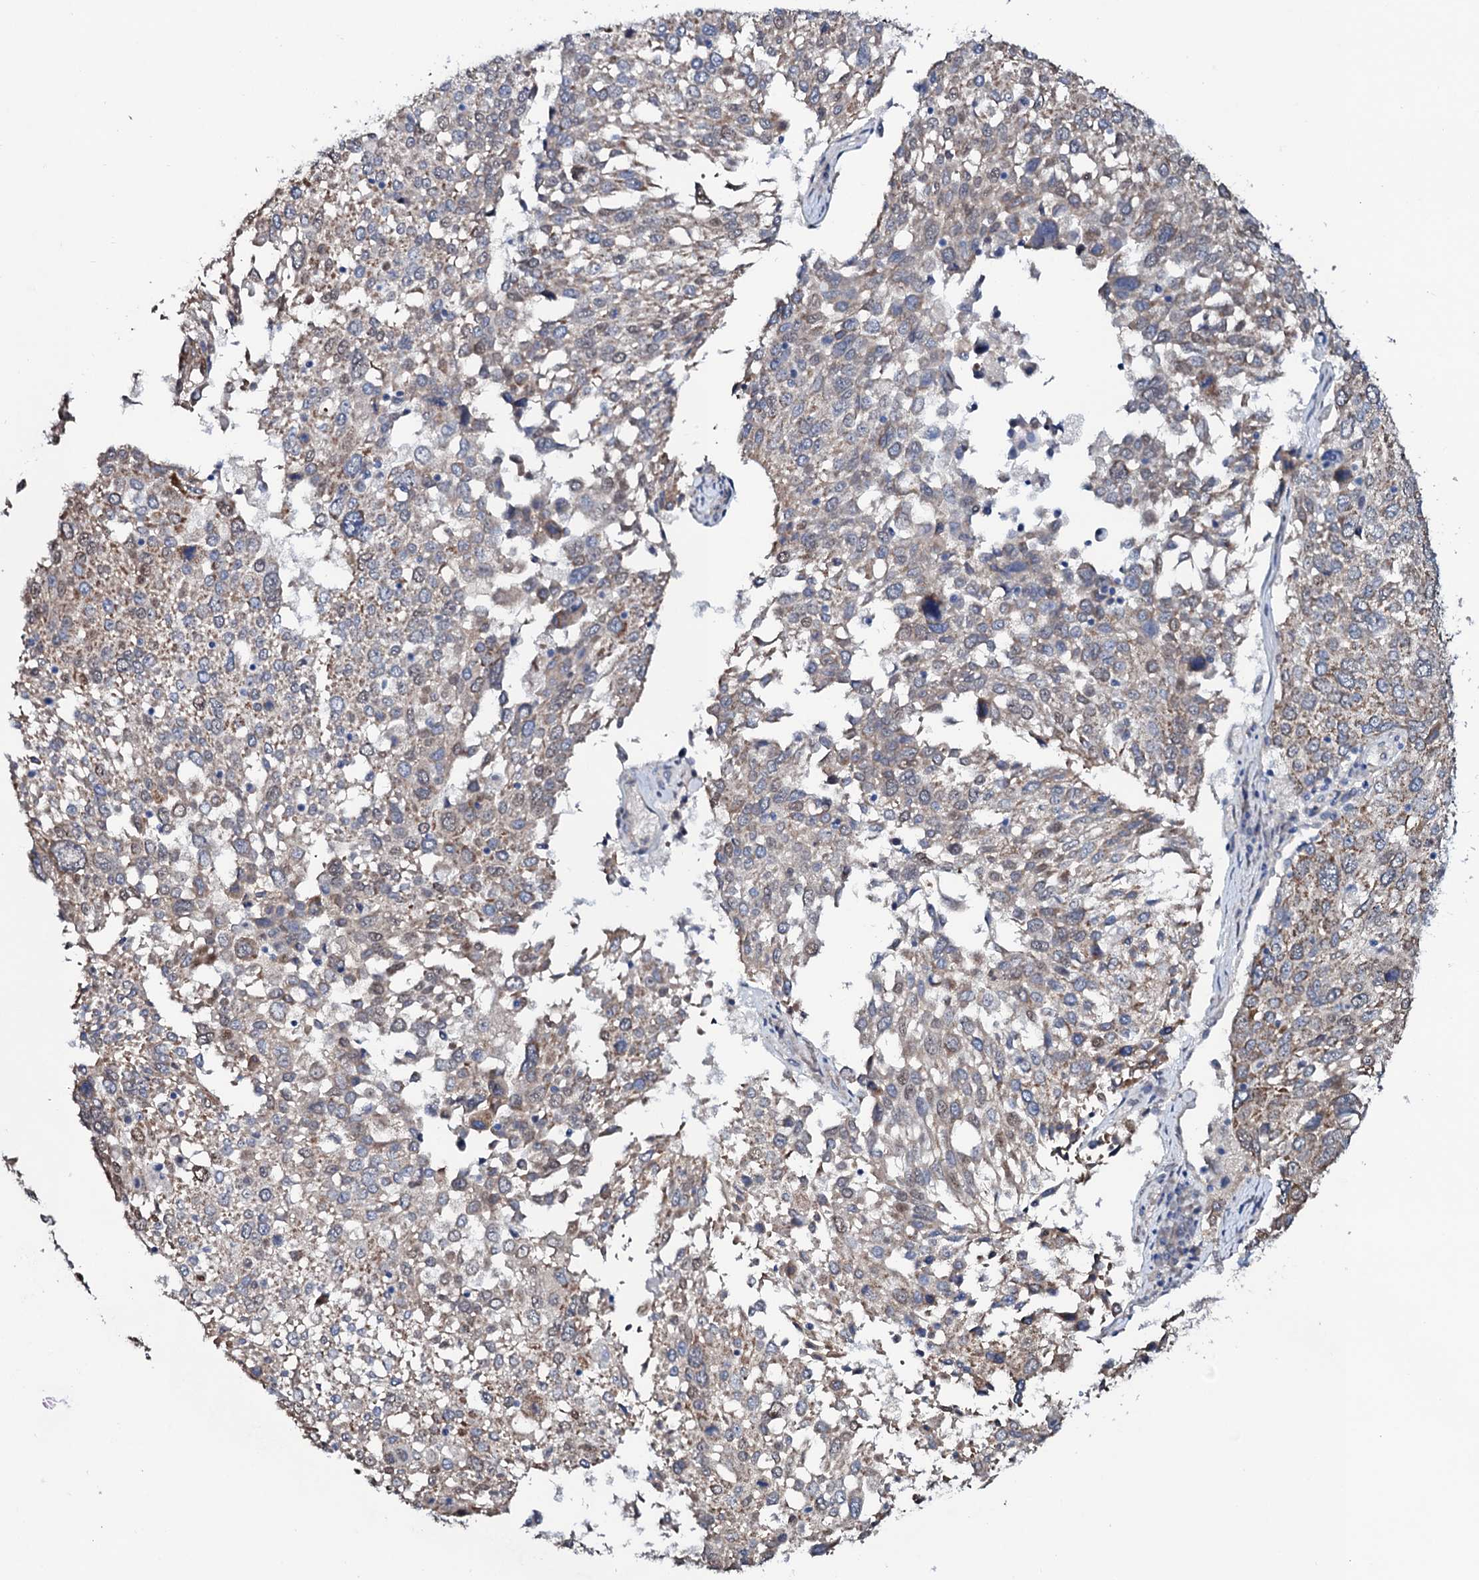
{"staining": {"intensity": "weak", "quantity": "25%-75%", "location": "cytoplasmic/membranous"}, "tissue": "lung cancer", "cell_type": "Tumor cells", "image_type": "cancer", "snomed": [{"axis": "morphology", "description": "Squamous cell carcinoma, NOS"}, {"axis": "topography", "description": "Lung"}], "caption": "IHC photomicrograph of squamous cell carcinoma (lung) stained for a protein (brown), which displays low levels of weak cytoplasmic/membranous expression in approximately 25%-75% of tumor cells.", "gene": "PPP1R3D", "patient": {"sex": "male", "age": 65}}